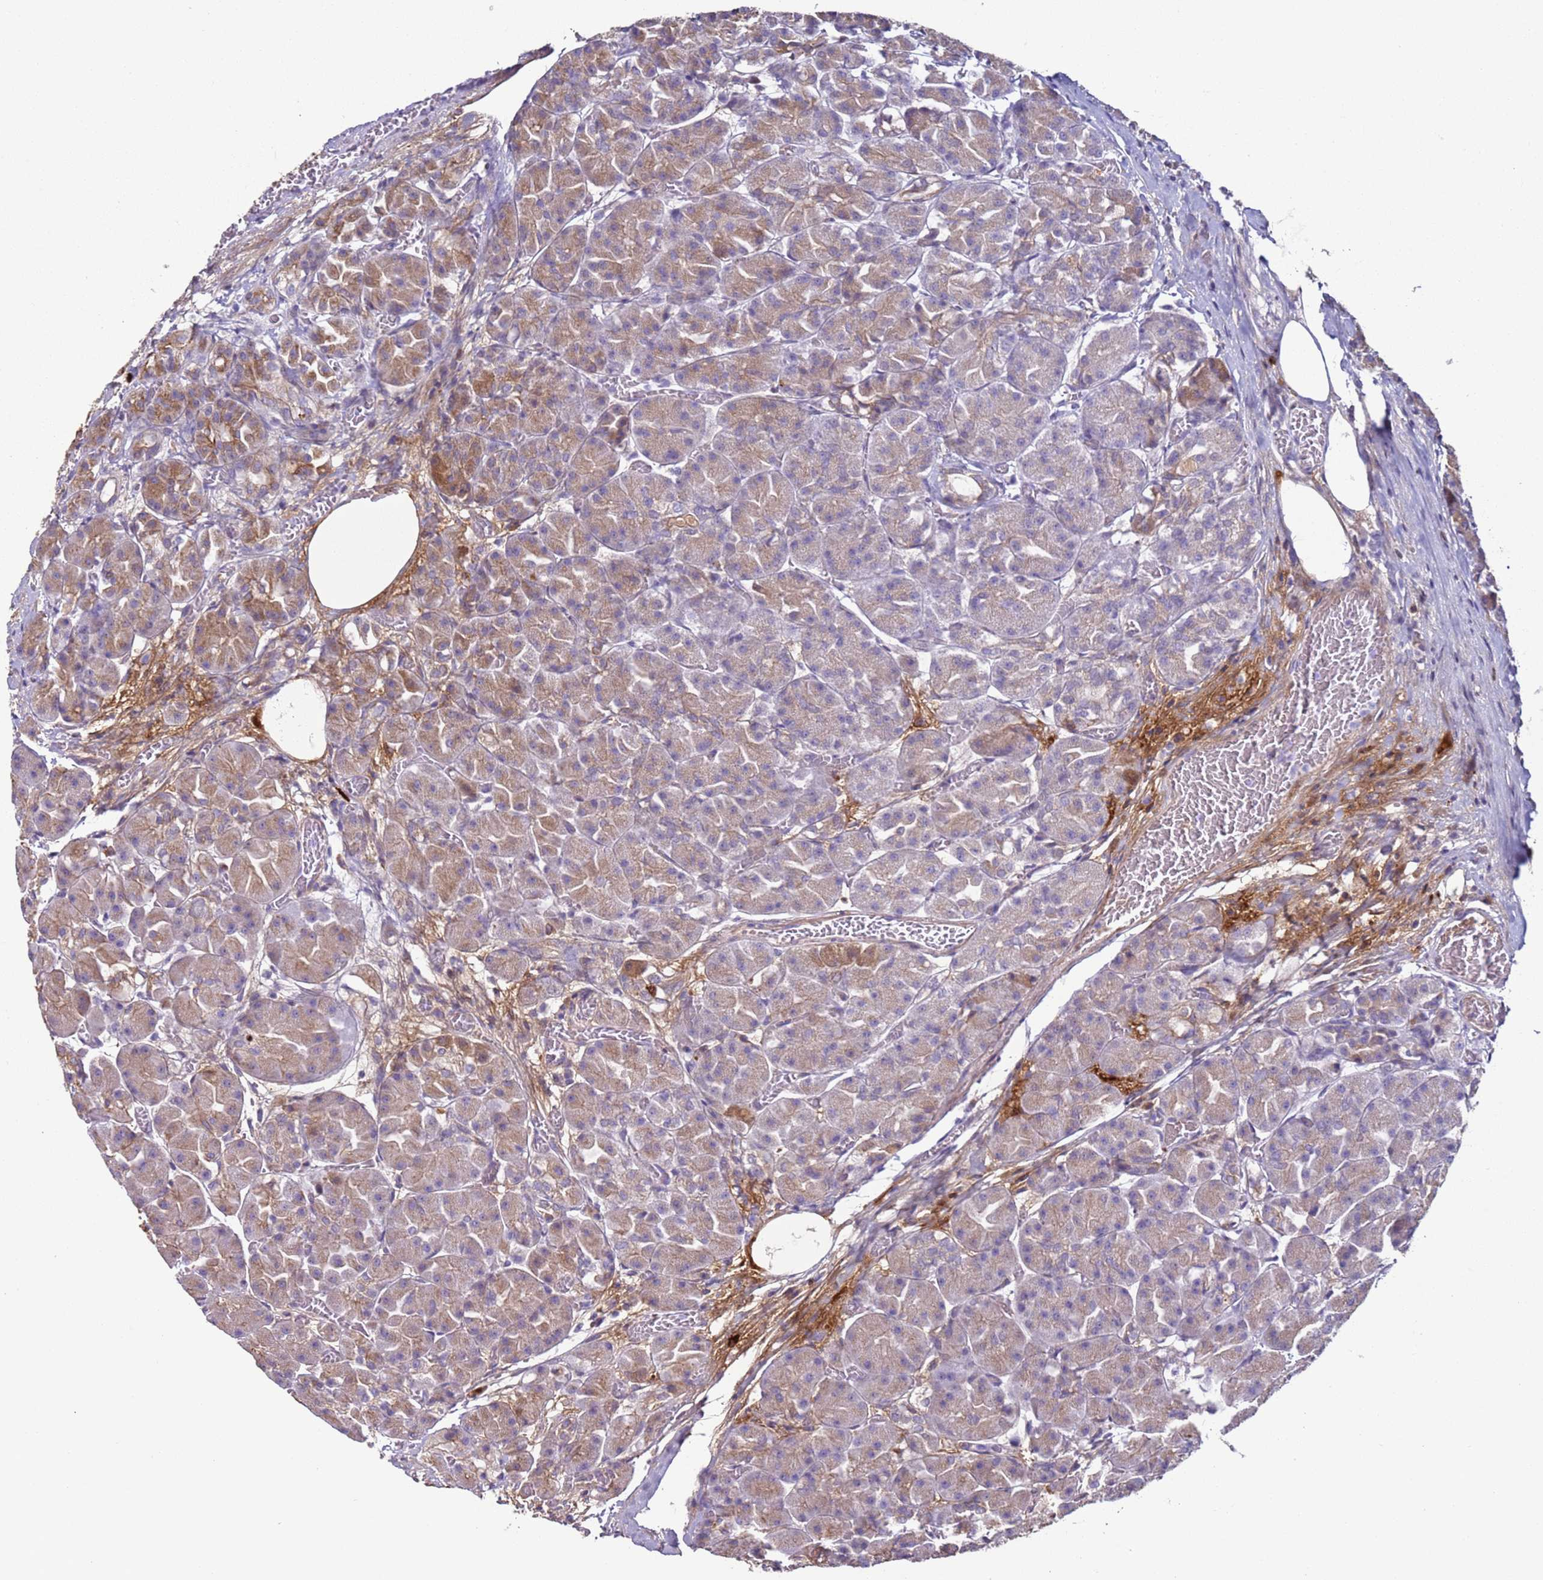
{"staining": {"intensity": "moderate", "quantity": "25%-75%", "location": "cytoplasmic/membranous"}, "tissue": "pancreas", "cell_type": "Exocrine glandular cells", "image_type": "normal", "snomed": [{"axis": "morphology", "description": "Normal tissue, NOS"}, {"axis": "topography", "description": "Pancreas"}], "caption": "This photomicrograph demonstrates benign pancreas stained with immunohistochemistry (IHC) to label a protein in brown. The cytoplasmic/membranous of exocrine glandular cells show moderate positivity for the protein. Nuclei are counter-stained blue.", "gene": "NPAP1", "patient": {"sex": "male", "age": 63}}